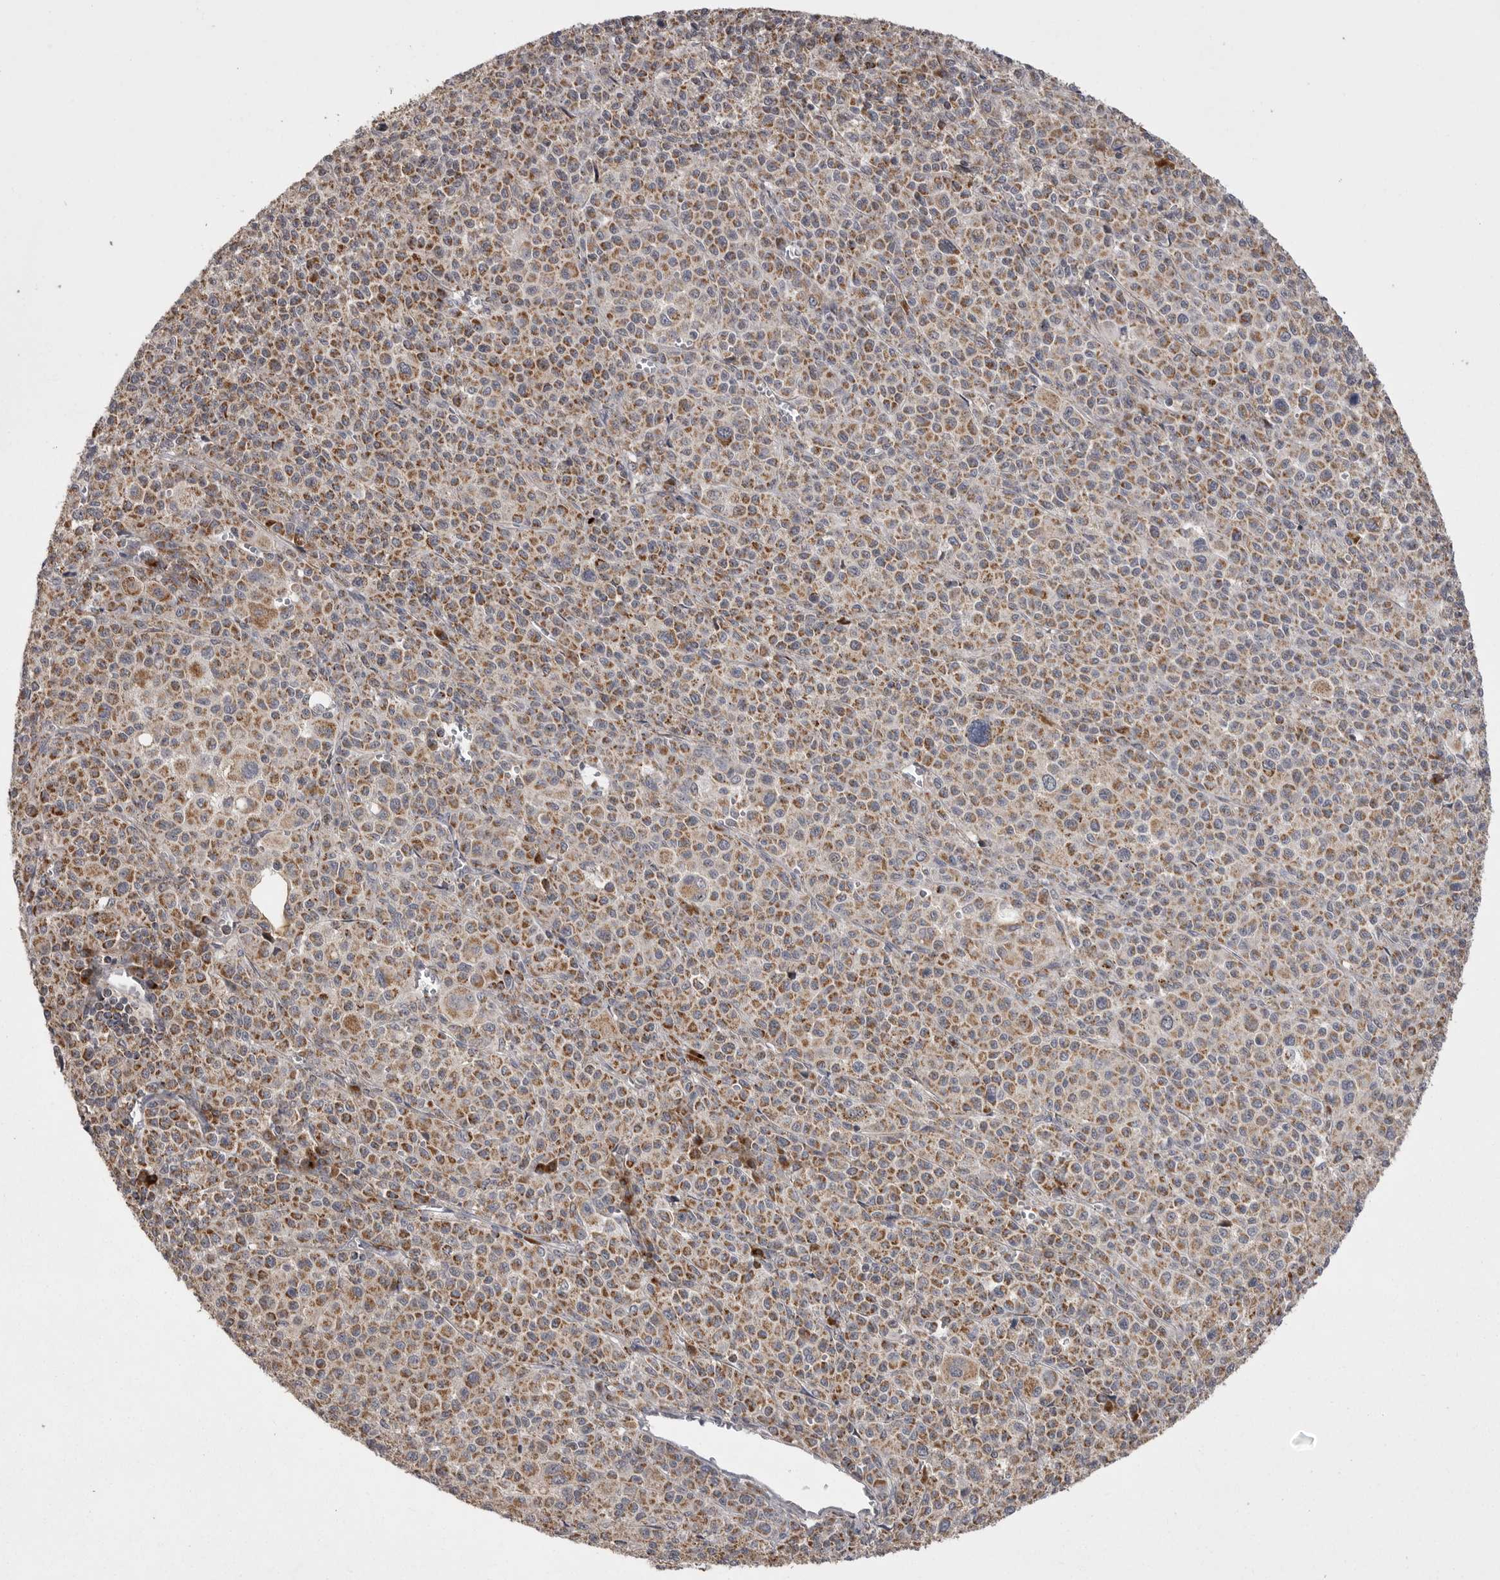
{"staining": {"intensity": "moderate", "quantity": ">75%", "location": "cytoplasmic/membranous"}, "tissue": "melanoma", "cell_type": "Tumor cells", "image_type": "cancer", "snomed": [{"axis": "morphology", "description": "Malignant melanoma, Metastatic site"}, {"axis": "topography", "description": "Skin"}], "caption": "Human malignant melanoma (metastatic site) stained with a protein marker exhibits moderate staining in tumor cells.", "gene": "KYAT3", "patient": {"sex": "female", "age": 74}}